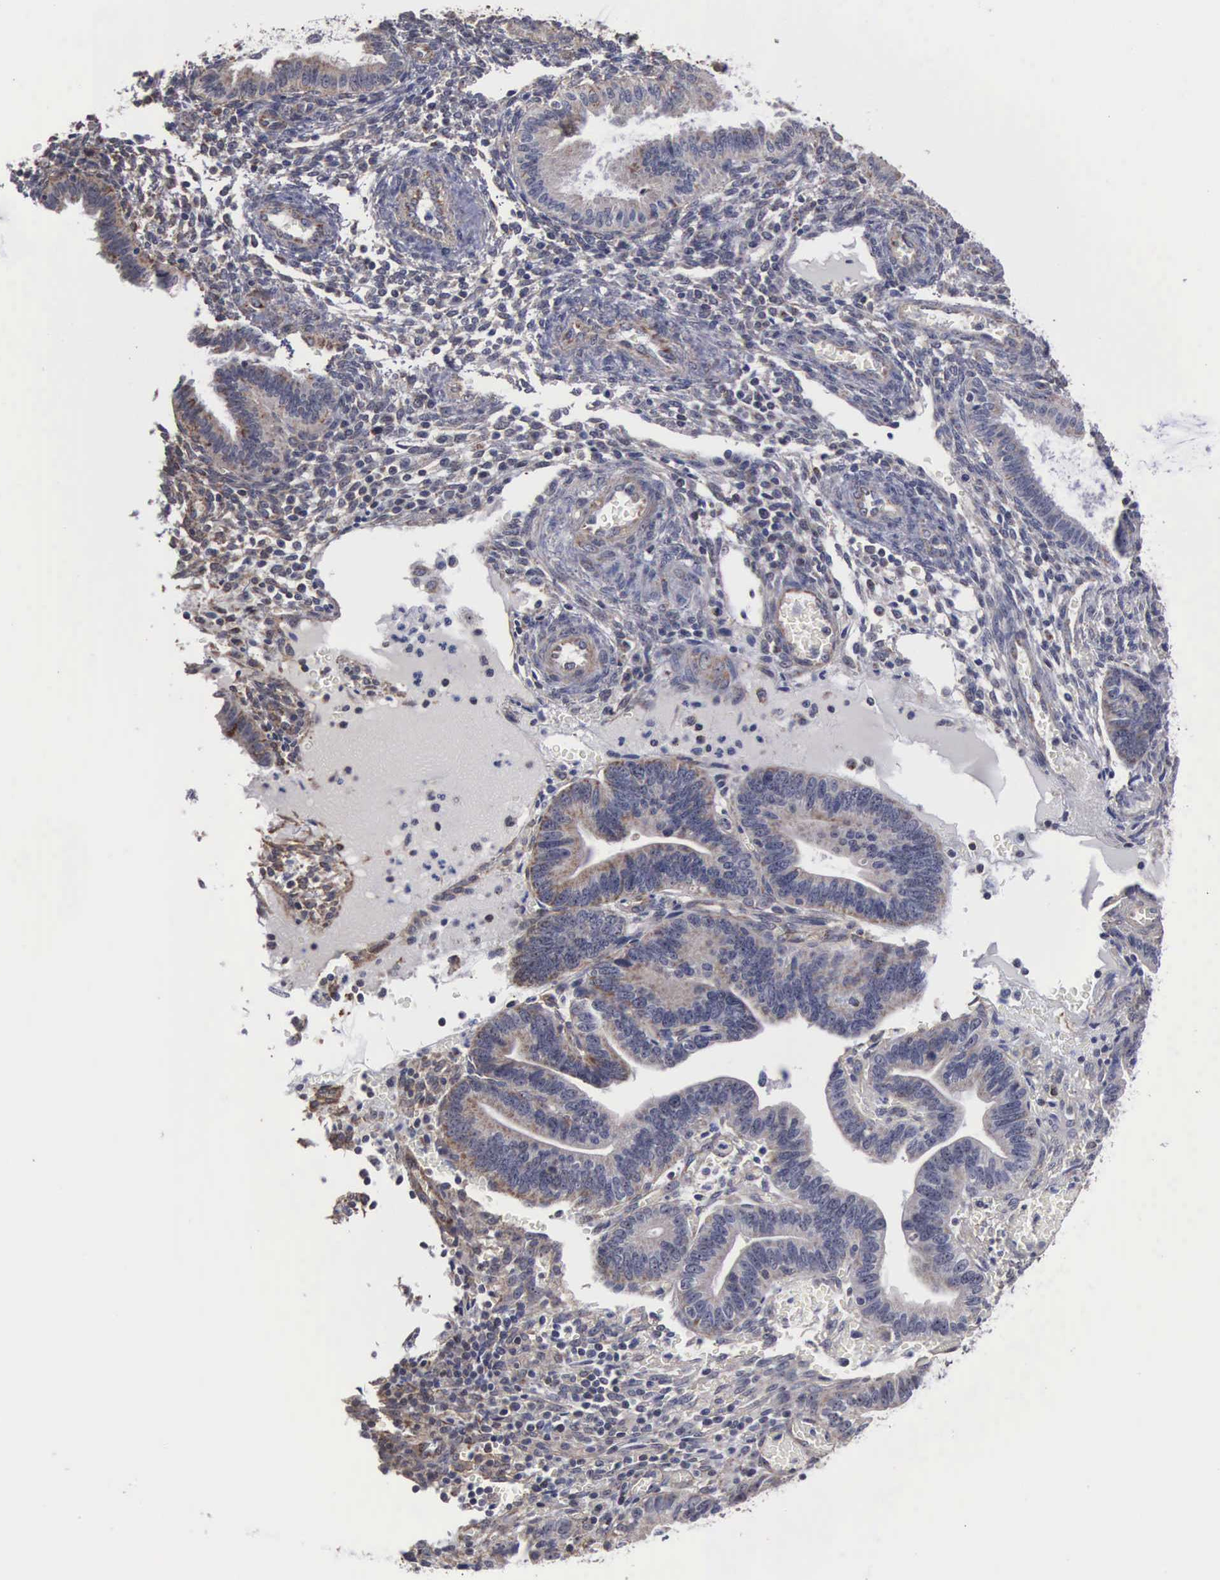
{"staining": {"intensity": "weak", "quantity": "<25%", "location": "cytoplasmic/membranous"}, "tissue": "endometrium", "cell_type": "Cells in endometrial stroma", "image_type": "normal", "snomed": [{"axis": "morphology", "description": "Normal tissue, NOS"}, {"axis": "topography", "description": "Endometrium"}], "caption": "Immunohistochemistry (IHC) histopathology image of benign endometrium: human endometrium stained with DAB displays no significant protein expression in cells in endometrial stroma.", "gene": "NGDN", "patient": {"sex": "female", "age": 36}}